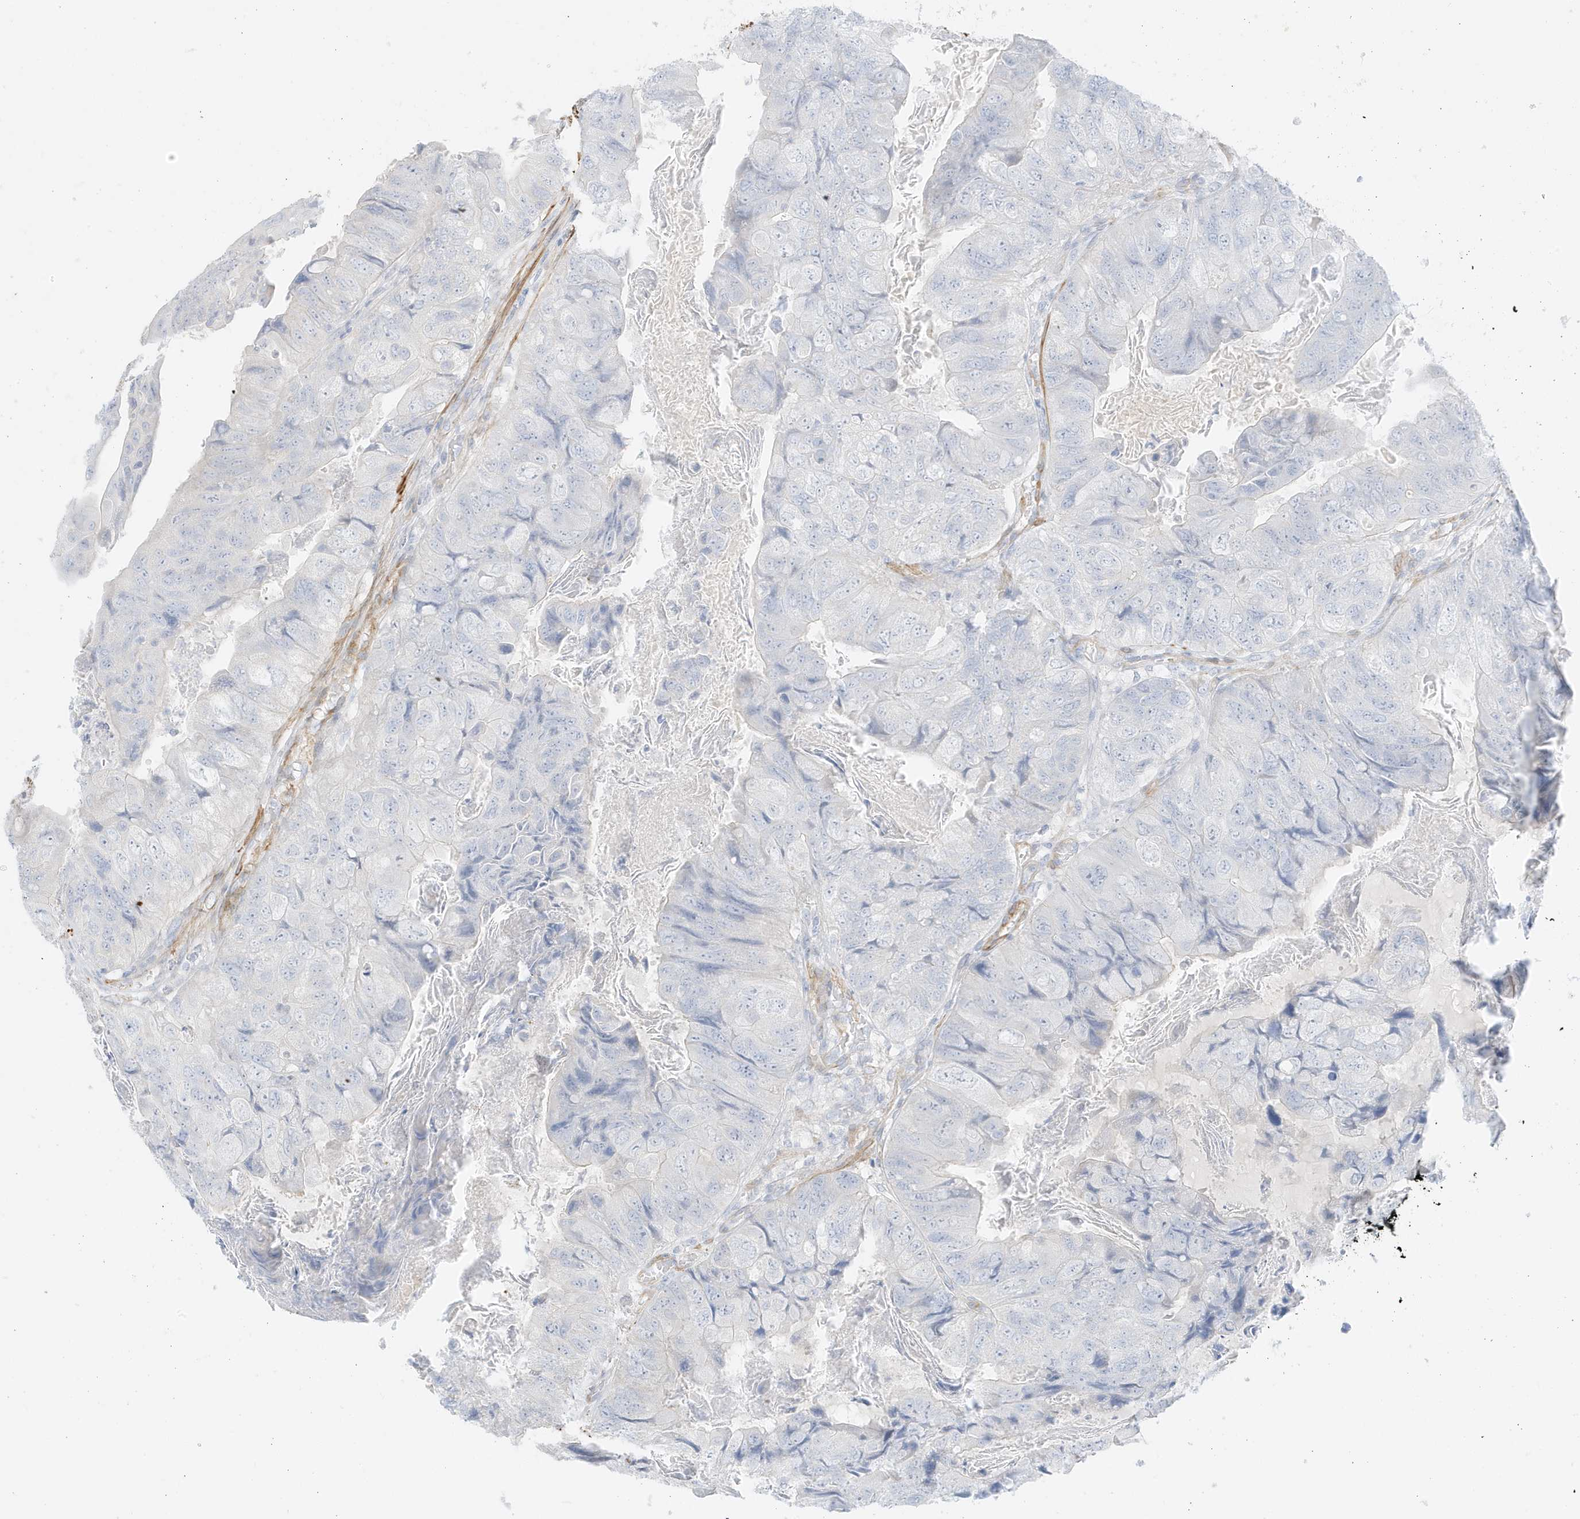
{"staining": {"intensity": "negative", "quantity": "none", "location": "none"}, "tissue": "colorectal cancer", "cell_type": "Tumor cells", "image_type": "cancer", "snomed": [{"axis": "morphology", "description": "Adenocarcinoma, NOS"}, {"axis": "topography", "description": "Rectum"}], "caption": "This is an immunohistochemistry (IHC) micrograph of colorectal cancer (adenocarcinoma). There is no expression in tumor cells.", "gene": "SLC22A13", "patient": {"sex": "male", "age": 63}}